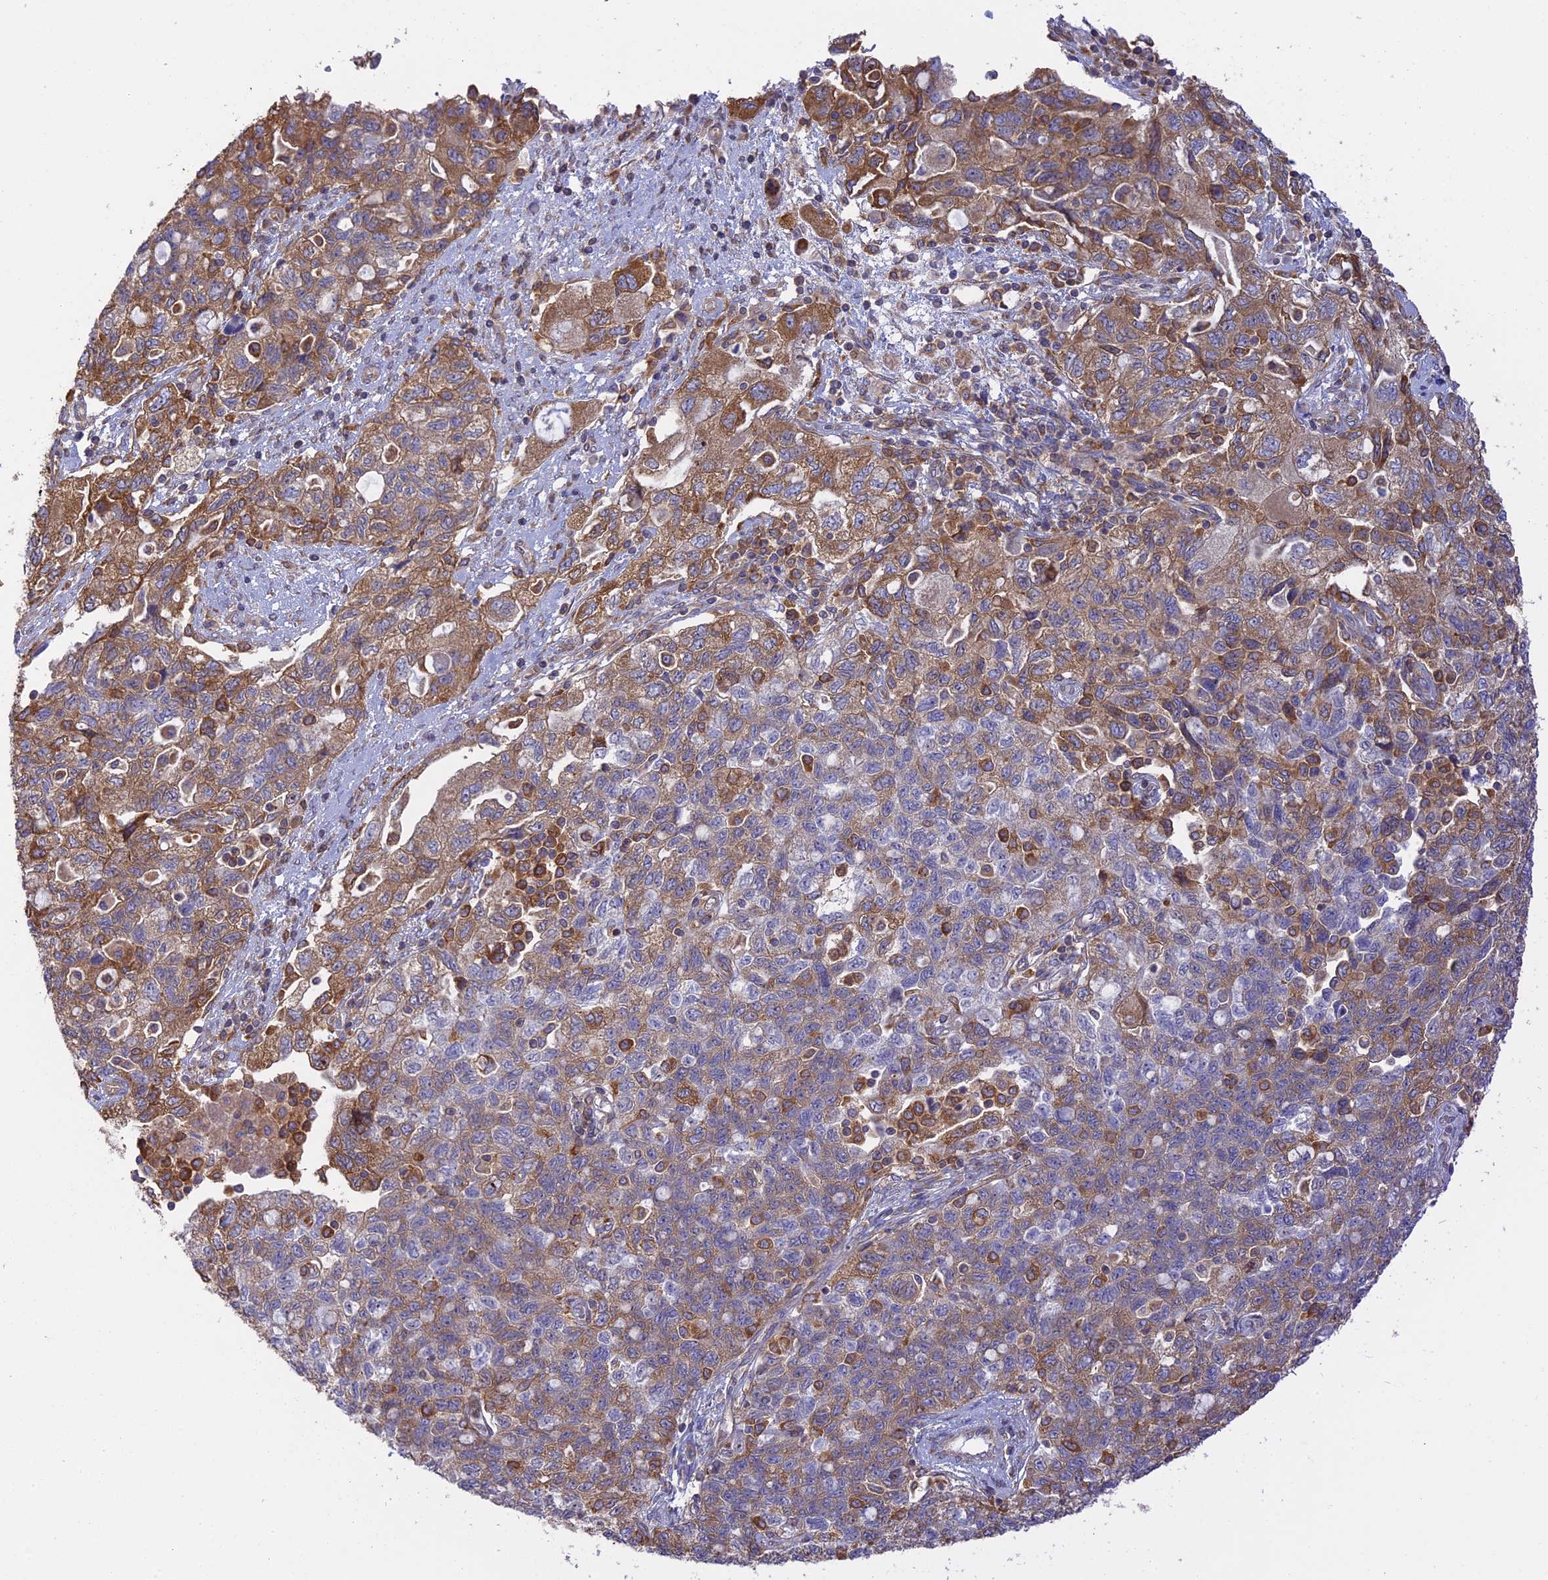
{"staining": {"intensity": "moderate", "quantity": "25%-75%", "location": "cytoplasmic/membranous"}, "tissue": "ovarian cancer", "cell_type": "Tumor cells", "image_type": "cancer", "snomed": [{"axis": "morphology", "description": "Carcinoma, NOS"}, {"axis": "morphology", "description": "Cystadenocarcinoma, serous, NOS"}, {"axis": "topography", "description": "Ovary"}], "caption": "About 25%-75% of tumor cells in human carcinoma (ovarian) show moderate cytoplasmic/membranous protein expression as visualized by brown immunohistochemical staining.", "gene": "GMIP", "patient": {"sex": "female", "age": 69}}